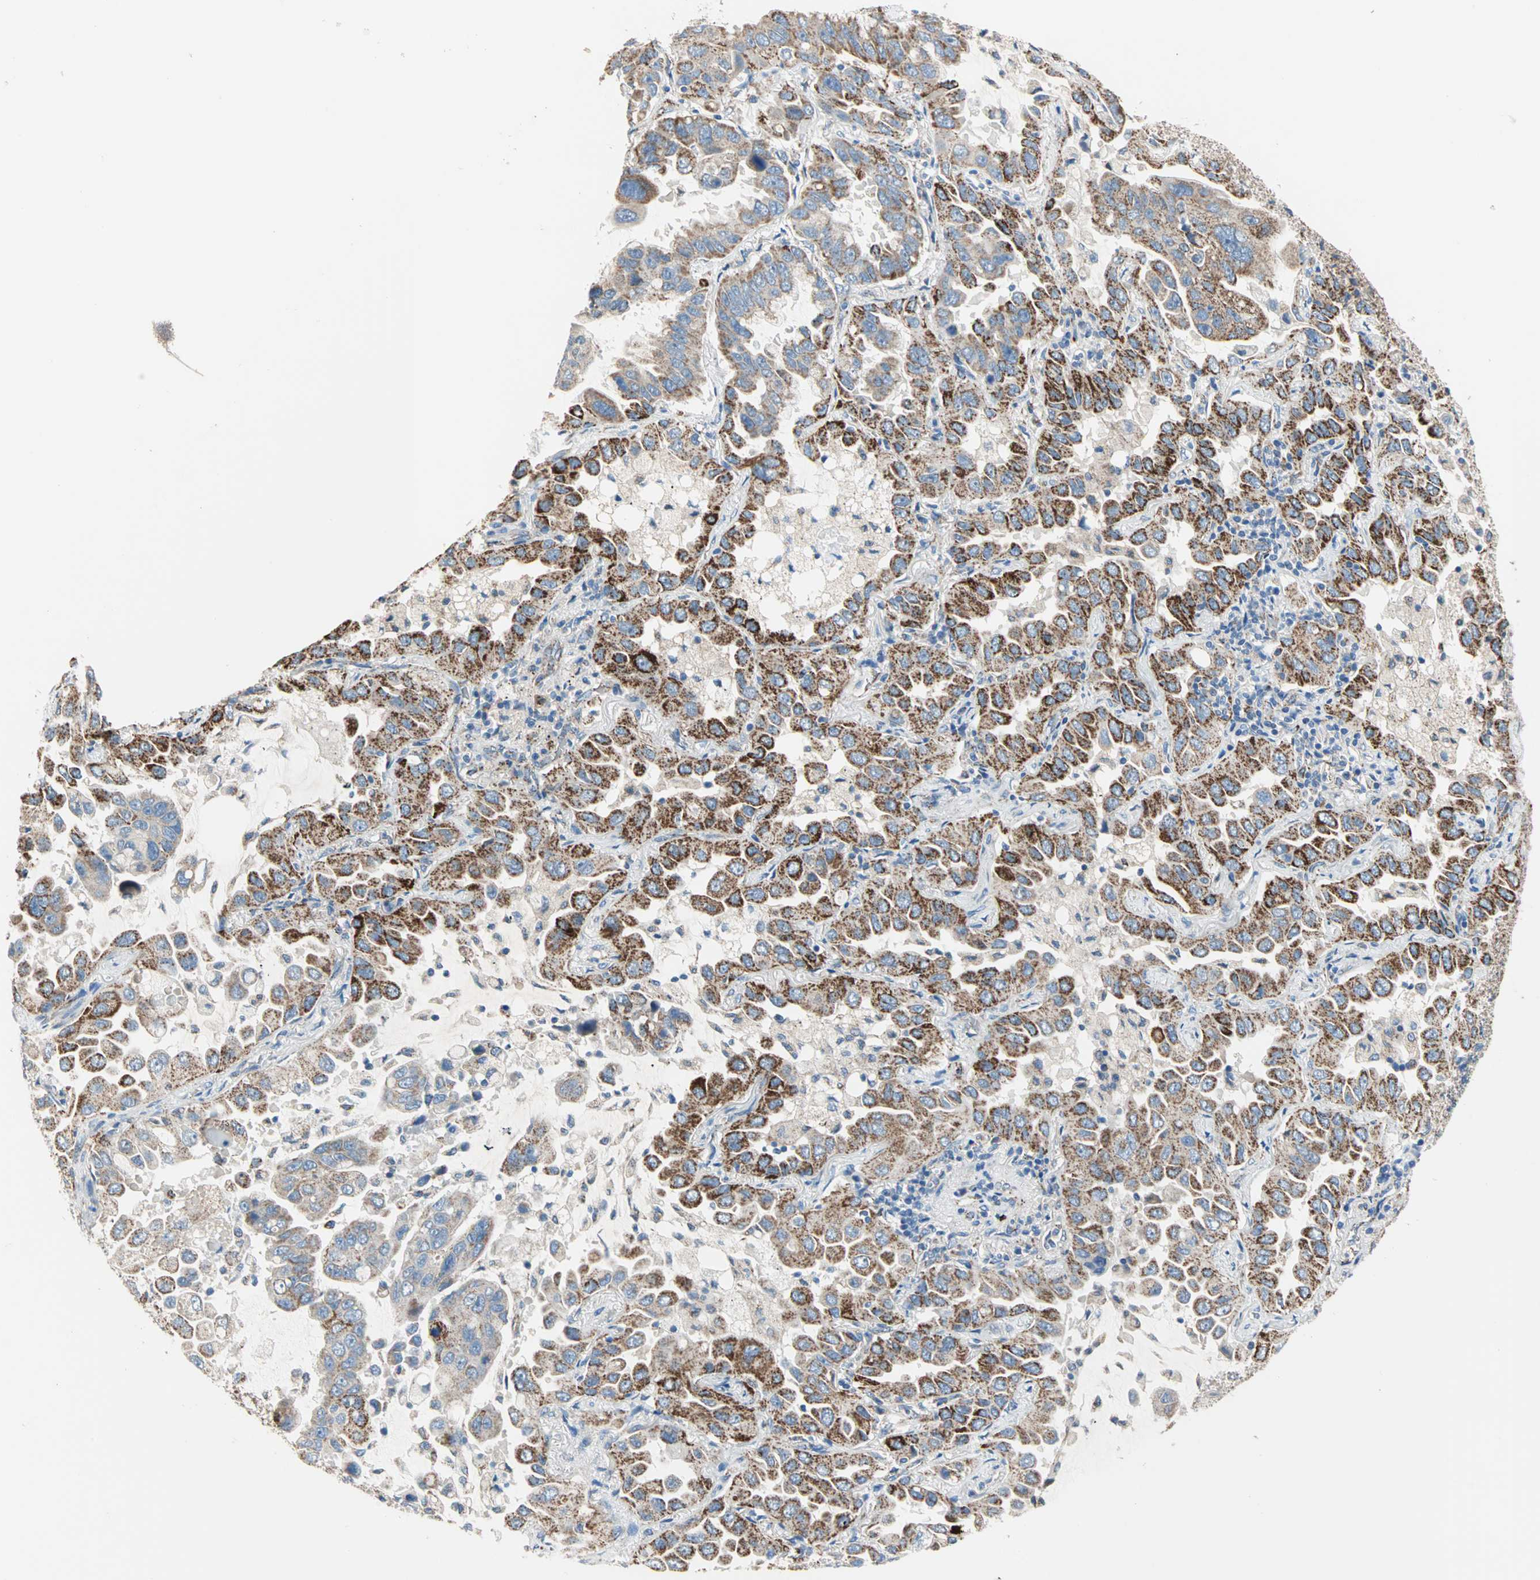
{"staining": {"intensity": "strong", "quantity": ">75%", "location": "cytoplasmic/membranous"}, "tissue": "lung cancer", "cell_type": "Tumor cells", "image_type": "cancer", "snomed": [{"axis": "morphology", "description": "Adenocarcinoma, NOS"}, {"axis": "topography", "description": "Lung"}], "caption": "Immunohistochemistry of human lung cancer (adenocarcinoma) exhibits high levels of strong cytoplasmic/membranous expression in about >75% of tumor cells.", "gene": "TST", "patient": {"sex": "male", "age": 64}}